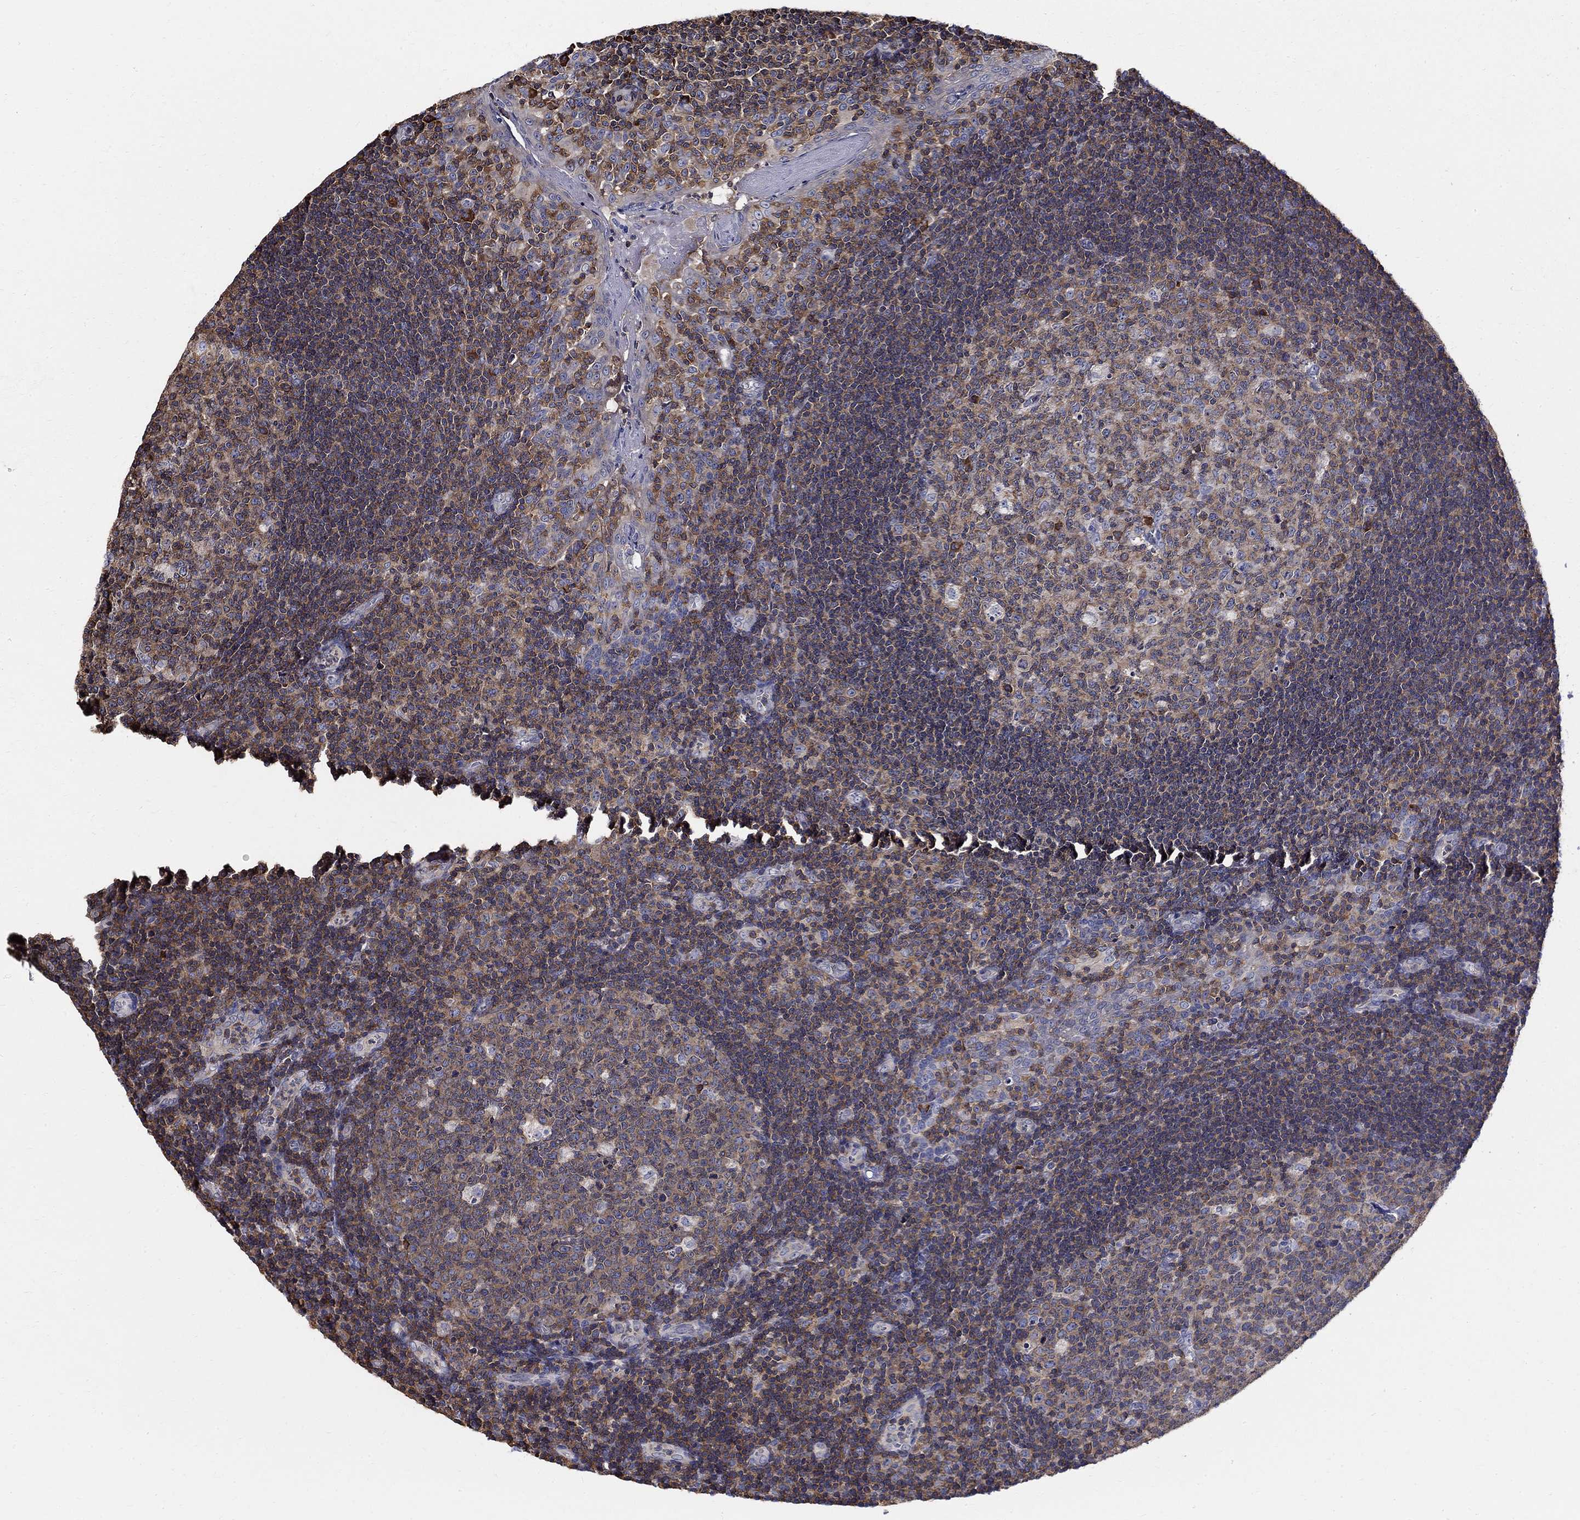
{"staining": {"intensity": "strong", "quantity": "<25%", "location": "cytoplasmic/membranous"}, "tissue": "tonsil", "cell_type": "Germinal center cells", "image_type": "normal", "snomed": [{"axis": "morphology", "description": "Normal tissue, NOS"}, {"axis": "topography", "description": "Tonsil"}], "caption": "This photomicrograph demonstrates IHC staining of unremarkable tonsil, with medium strong cytoplasmic/membranous positivity in approximately <25% of germinal center cells.", "gene": "AGAP2", "patient": {"sex": "female", "age": 13}}